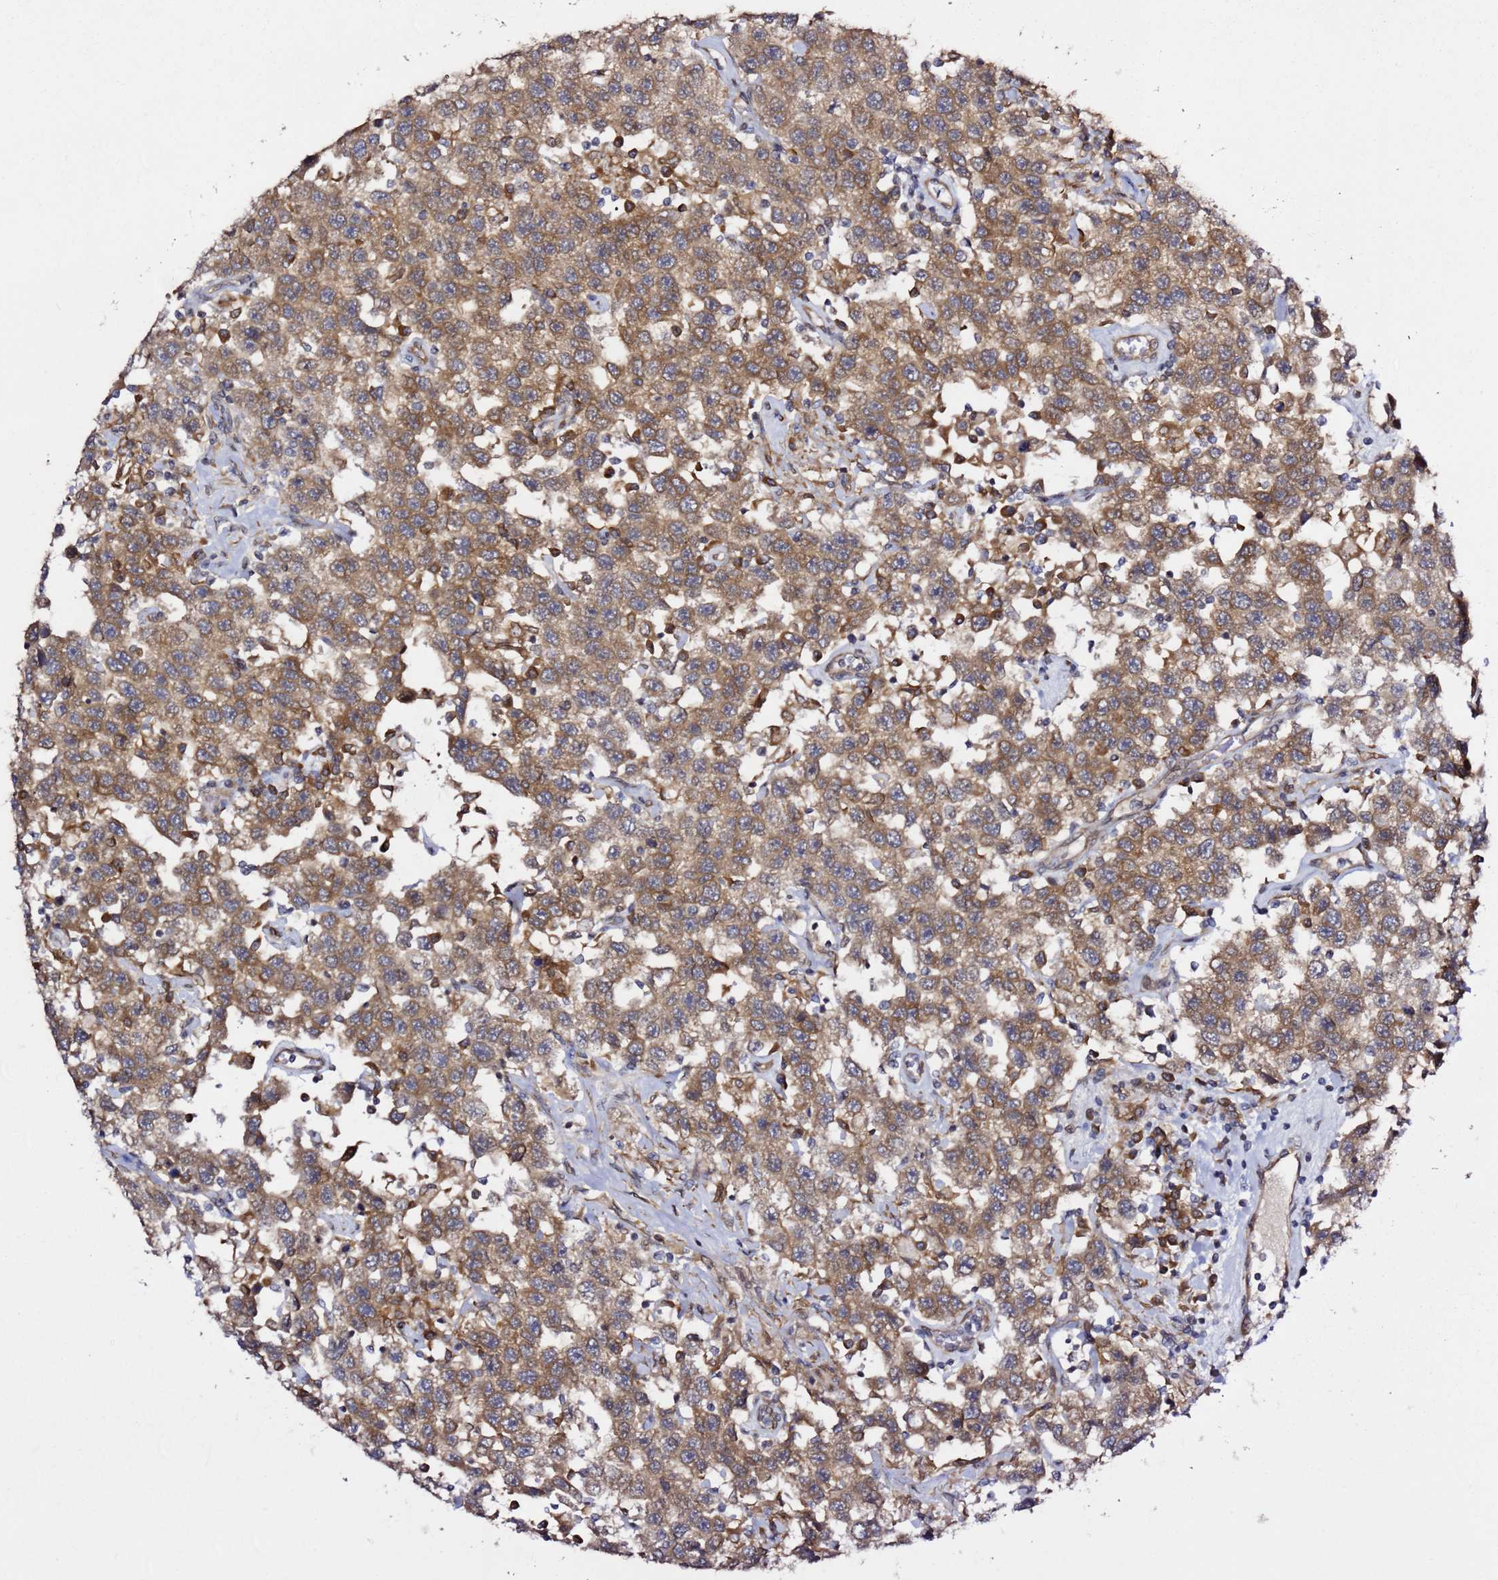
{"staining": {"intensity": "moderate", "quantity": ">75%", "location": "cytoplasmic/membranous"}, "tissue": "testis cancer", "cell_type": "Tumor cells", "image_type": "cancer", "snomed": [{"axis": "morphology", "description": "Seminoma, NOS"}, {"axis": "topography", "description": "Testis"}], "caption": "An immunohistochemistry (IHC) image of neoplastic tissue is shown. Protein staining in brown labels moderate cytoplasmic/membranous positivity in seminoma (testis) within tumor cells.", "gene": "PRKAB2", "patient": {"sex": "male", "age": 41}}